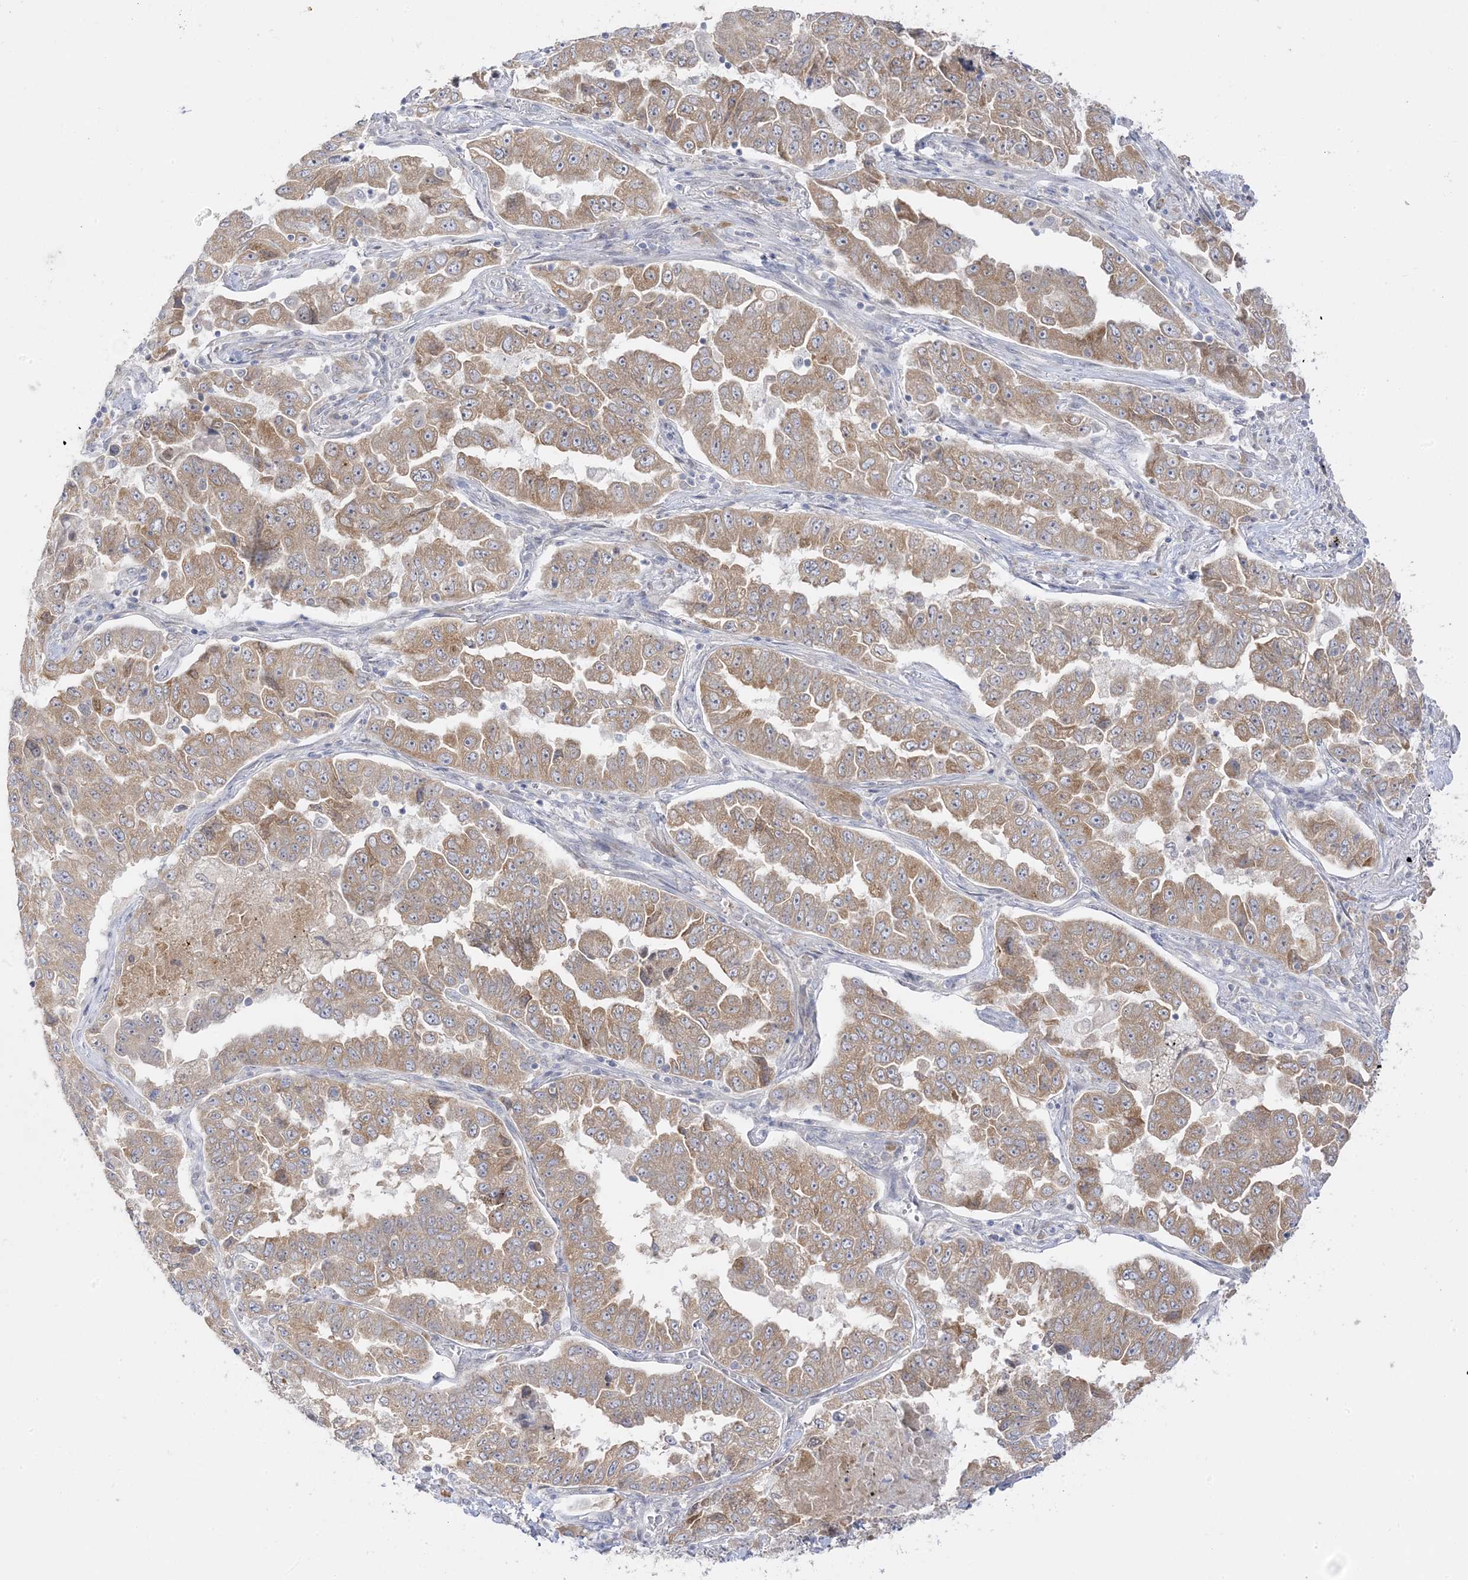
{"staining": {"intensity": "moderate", "quantity": ">75%", "location": "cytoplasmic/membranous"}, "tissue": "lung cancer", "cell_type": "Tumor cells", "image_type": "cancer", "snomed": [{"axis": "morphology", "description": "Adenocarcinoma, NOS"}, {"axis": "topography", "description": "Lung"}], "caption": "Lung adenocarcinoma tissue demonstrates moderate cytoplasmic/membranous positivity in approximately >75% of tumor cells, visualized by immunohistochemistry.", "gene": "C2CD2", "patient": {"sex": "female", "age": 51}}